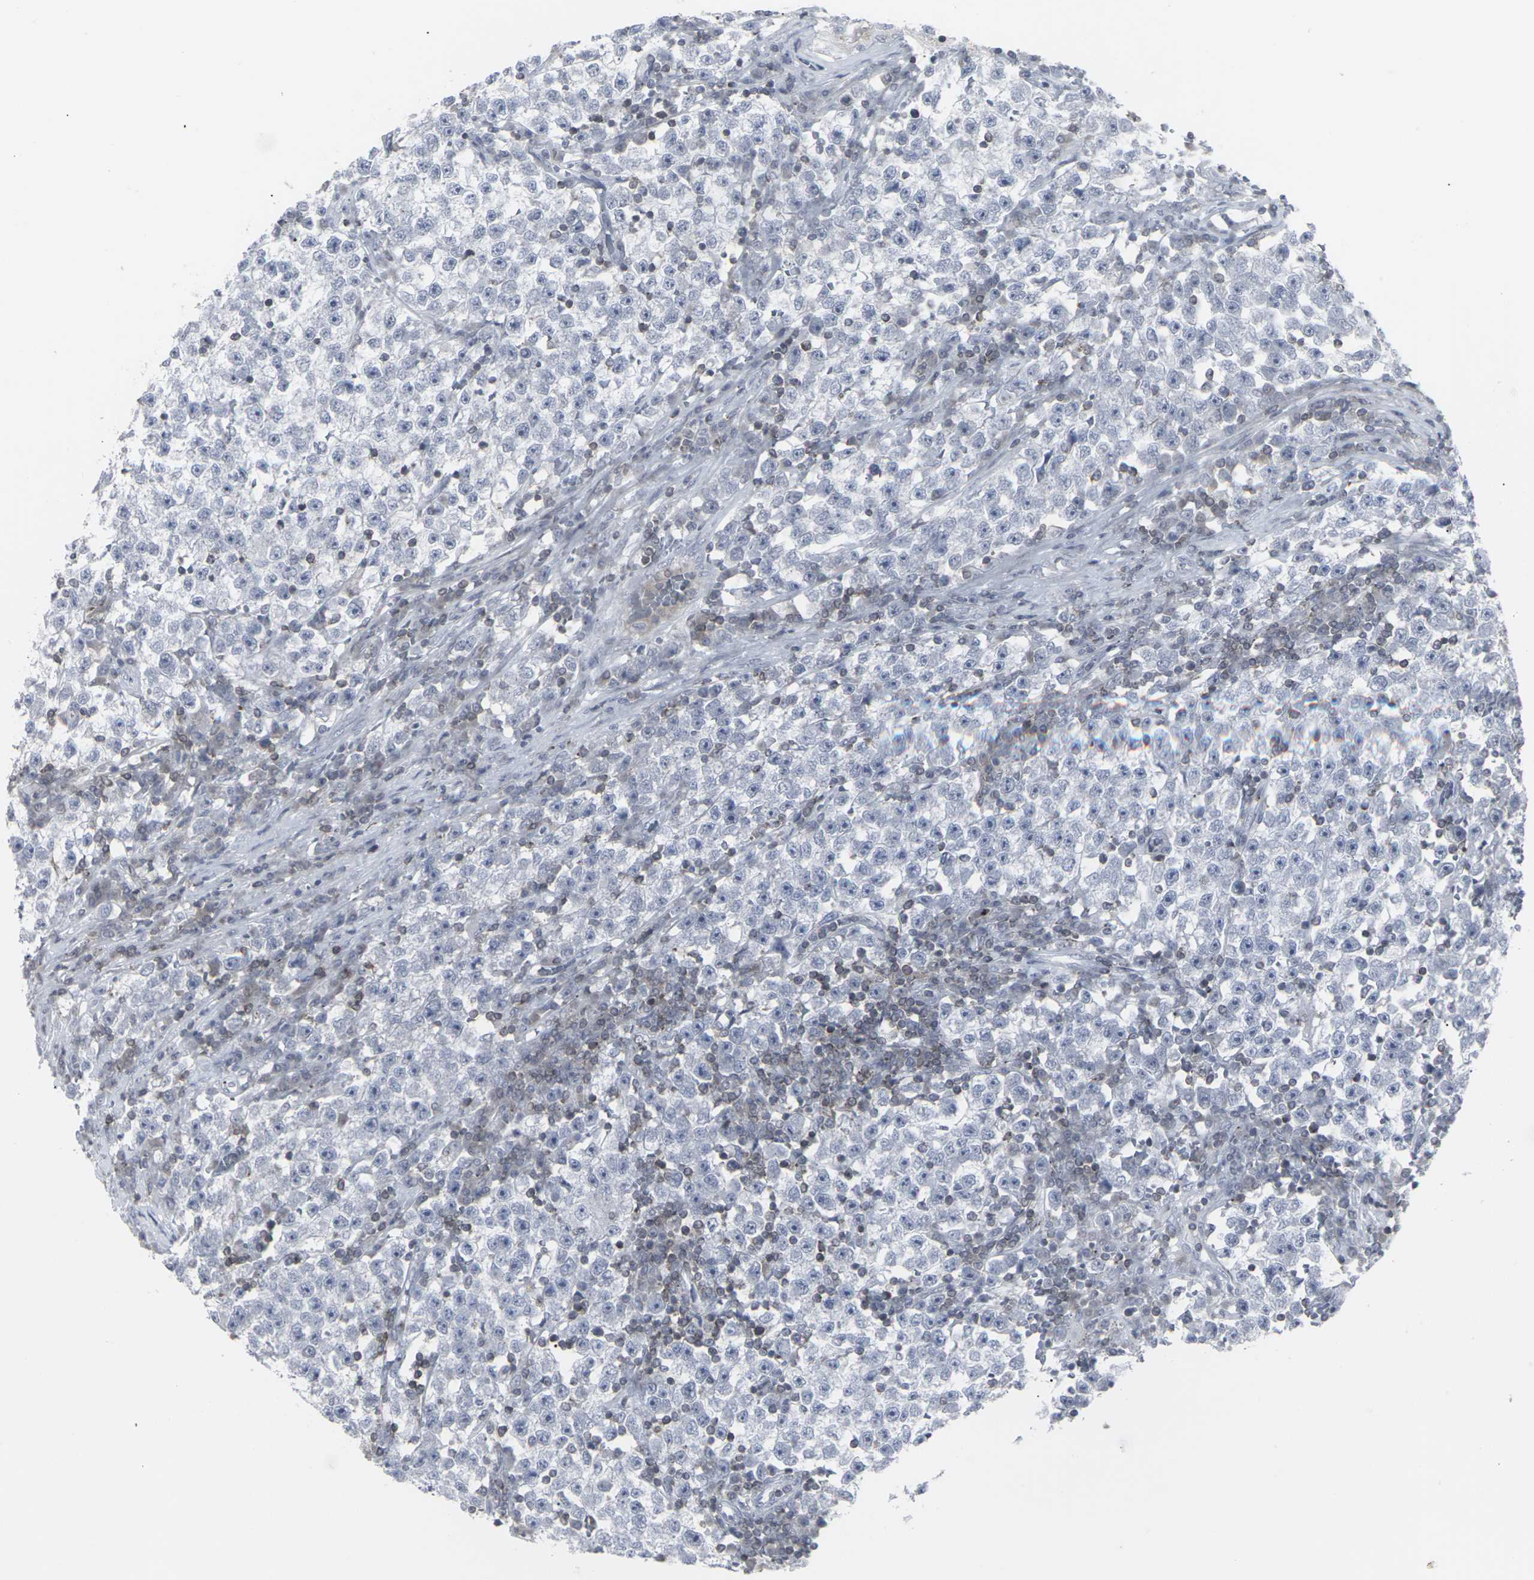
{"staining": {"intensity": "negative", "quantity": "none", "location": "none"}, "tissue": "testis cancer", "cell_type": "Tumor cells", "image_type": "cancer", "snomed": [{"axis": "morphology", "description": "Seminoma, NOS"}, {"axis": "topography", "description": "Testis"}], "caption": "DAB (3,3'-diaminobenzidine) immunohistochemical staining of human testis cancer (seminoma) reveals no significant positivity in tumor cells.", "gene": "APOBEC2", "patient": {"sex": "male", "age": 22}}